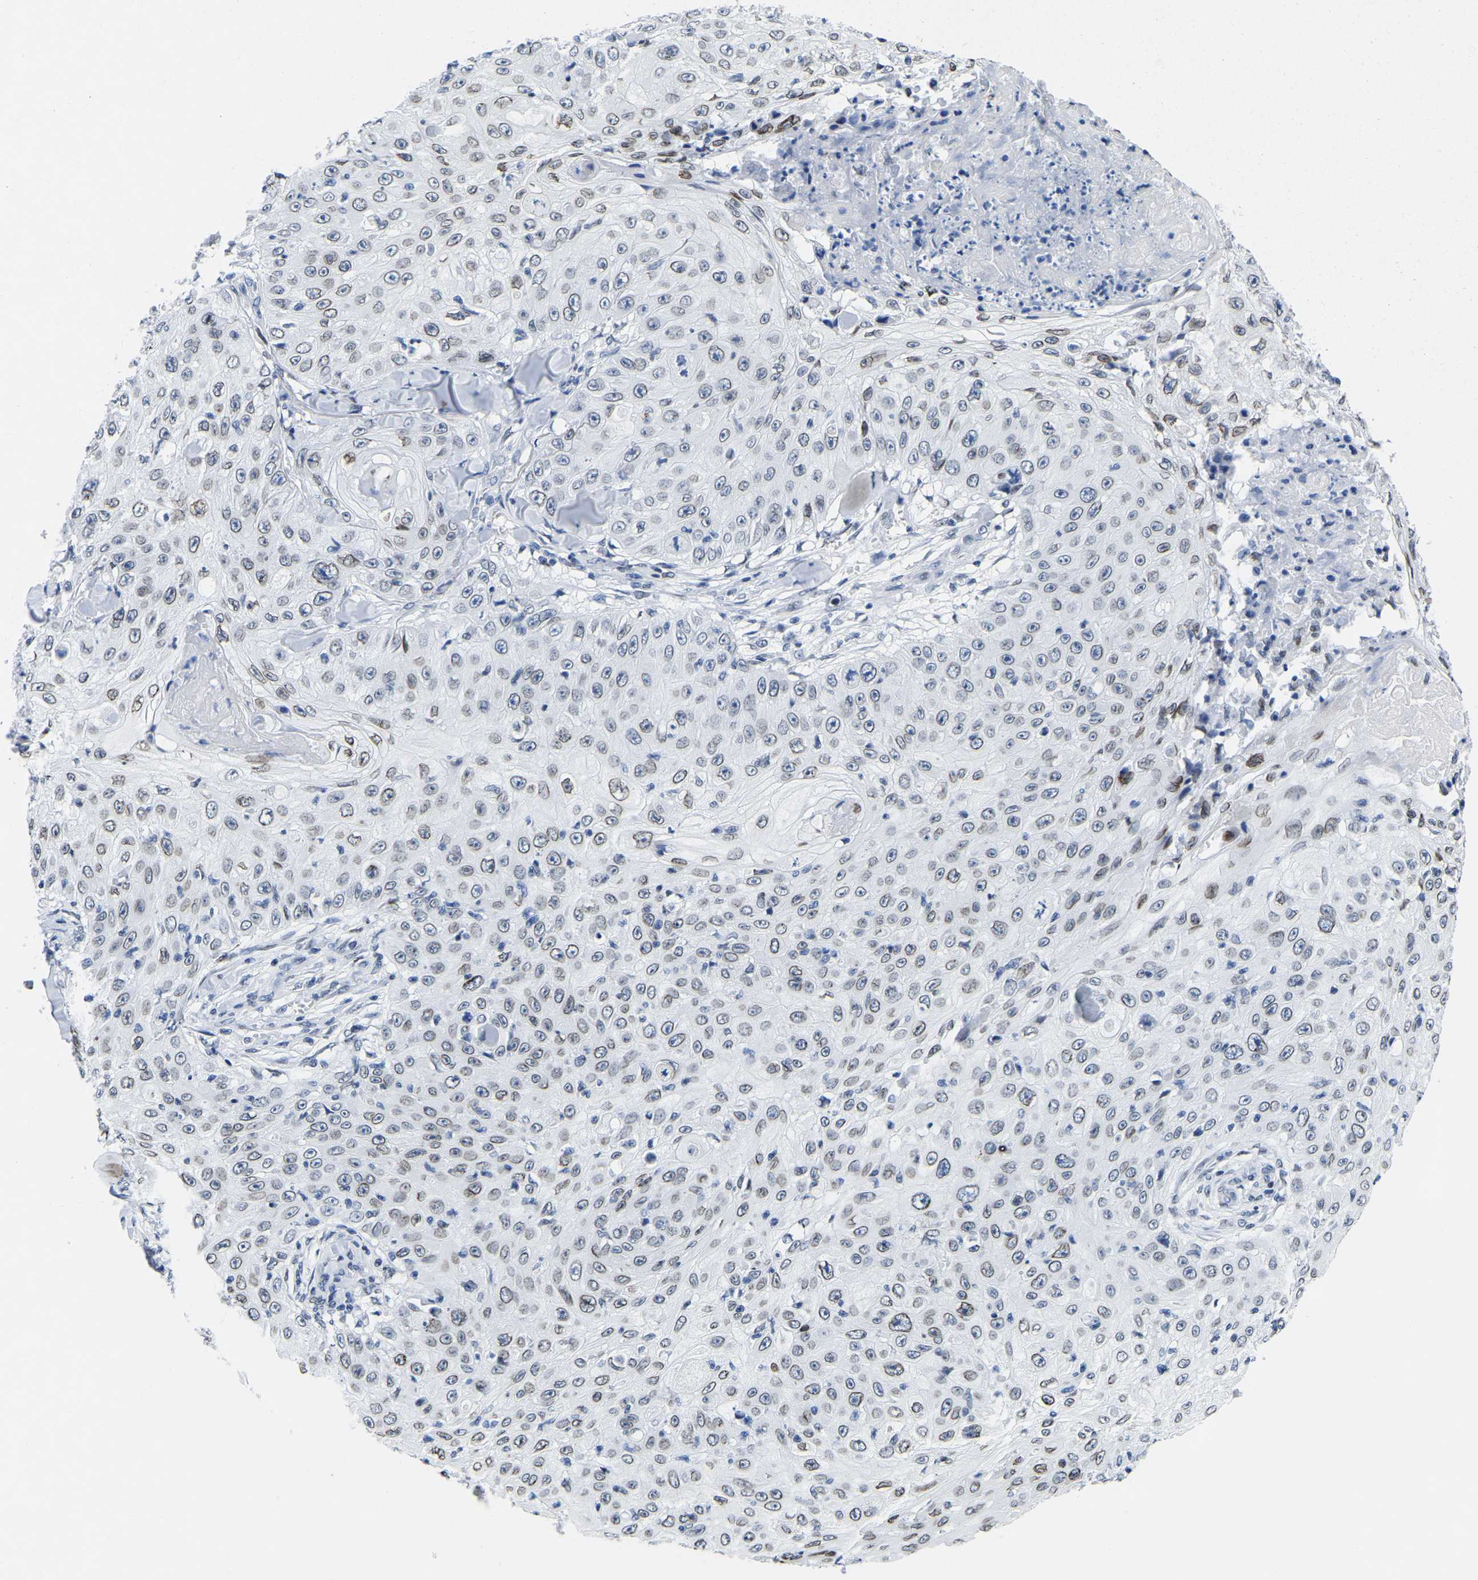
{"staining": {"intensity": "weak", "quantity": ">75%", "location": "cytoplasmic/membranous,nuclear"}, "tissue": "skin cancer", "cell_type": "Tumor cells", "image_type": "cancer", "snomed": [{"axis": "morphology", "description": "Squamous cell carcinoma, NOS"}, {"axis": "topography", "description": "Skin"}], "caption": "Skin squamous cell carcinoma tissue displays weak cytoplasmic/membranous and nuclear staining in approximately >75% of tumor cells", "gene": "UPK3A", "patient": {"sex": "male", "age": 86}}